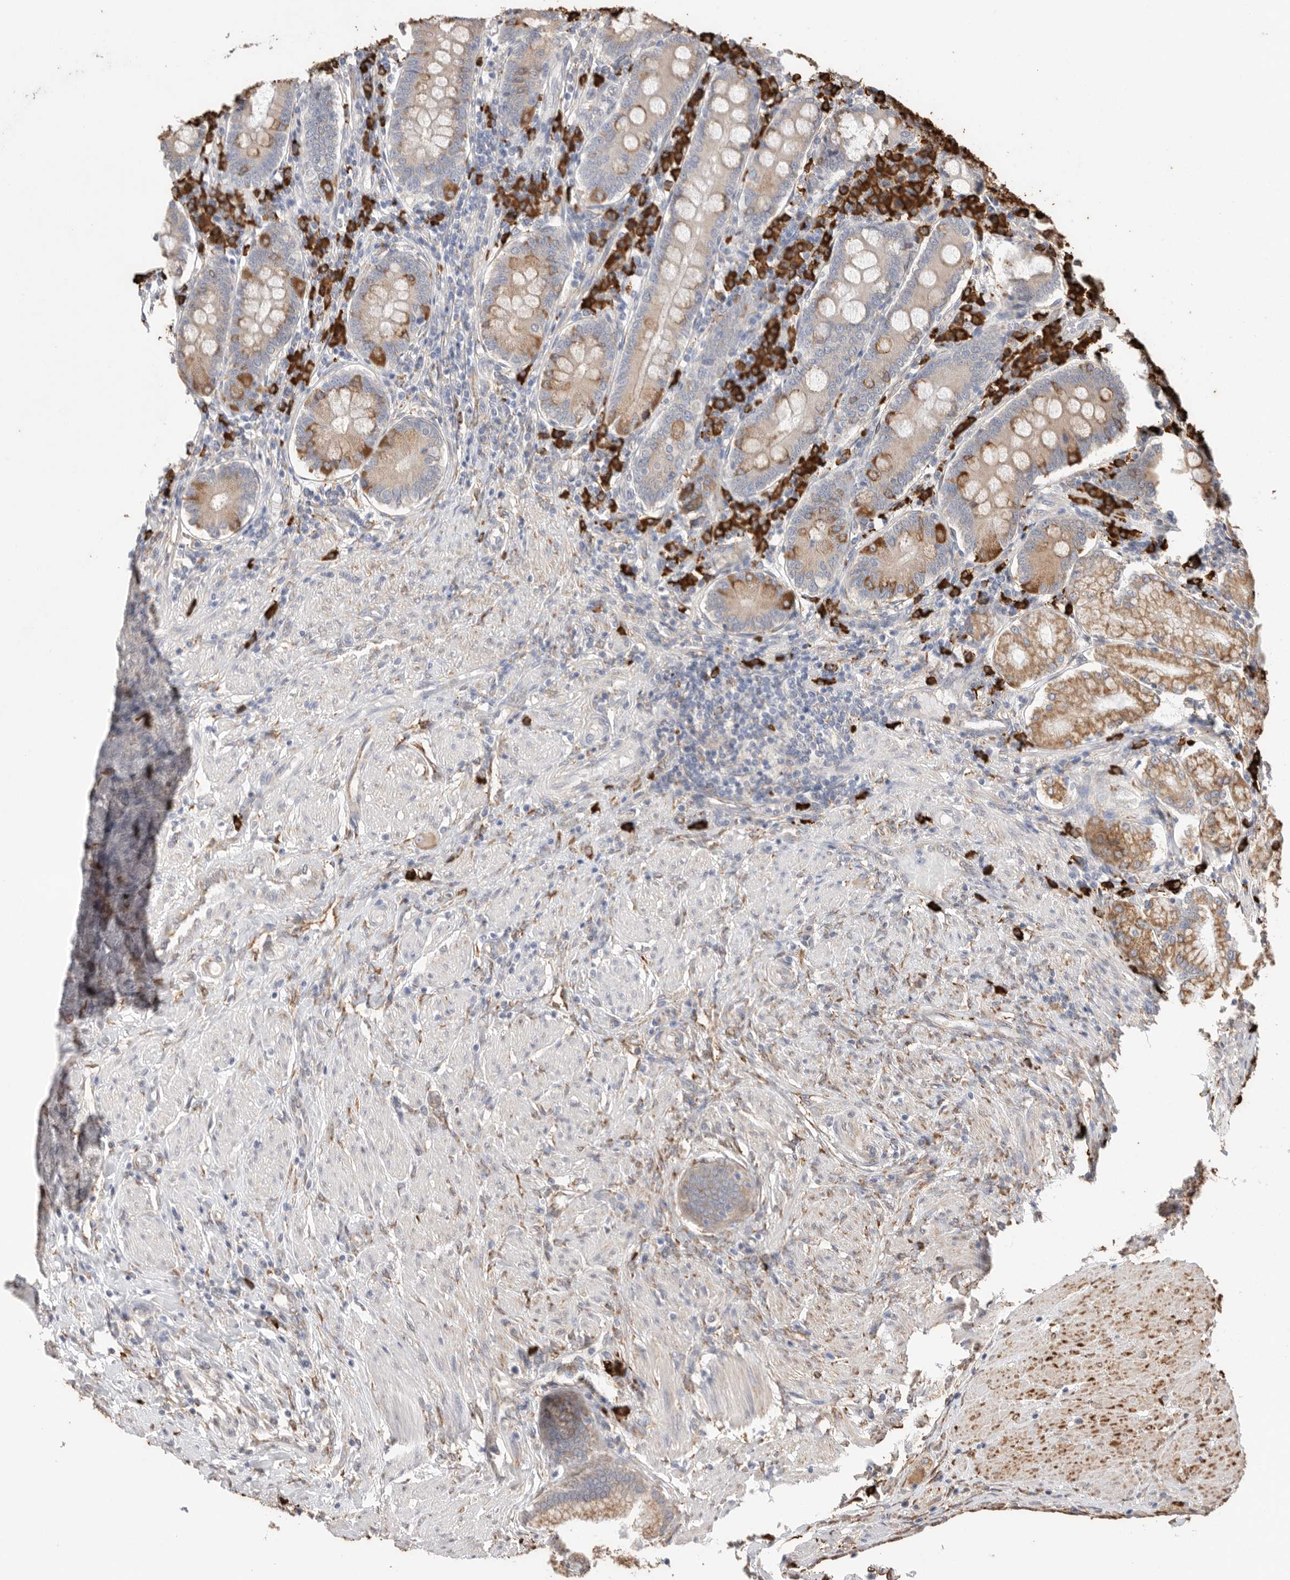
{"staining": {"intensity": "moderate", "quantity": "<25%", "location": "cytoplasmic/membranous"}, "tissue": "duodenum", "cell_type": "Glandular cells", "image_type": "normal", "snomed": [{"axis": "morphology", "description": "Normal tissue, NOS"}, {"axis": "morphology", "description": "Adenocarcinoma, NOS"}, {"axis": "topography", "description": "Pancreas"}, {"axis": "topography", "description": "Duodenum"}], "caption": "Immunohistochemistry (IHC) of benign duodenum demonstrates low levels of moderate cytoplasmic/membranous staining in about <25% of glandular cells. (DAB IHC, brown staining for protein, blue staining for nuclei).", "gene": "BLOC1S5", "patient": {"sex": "male", "age": 50}}